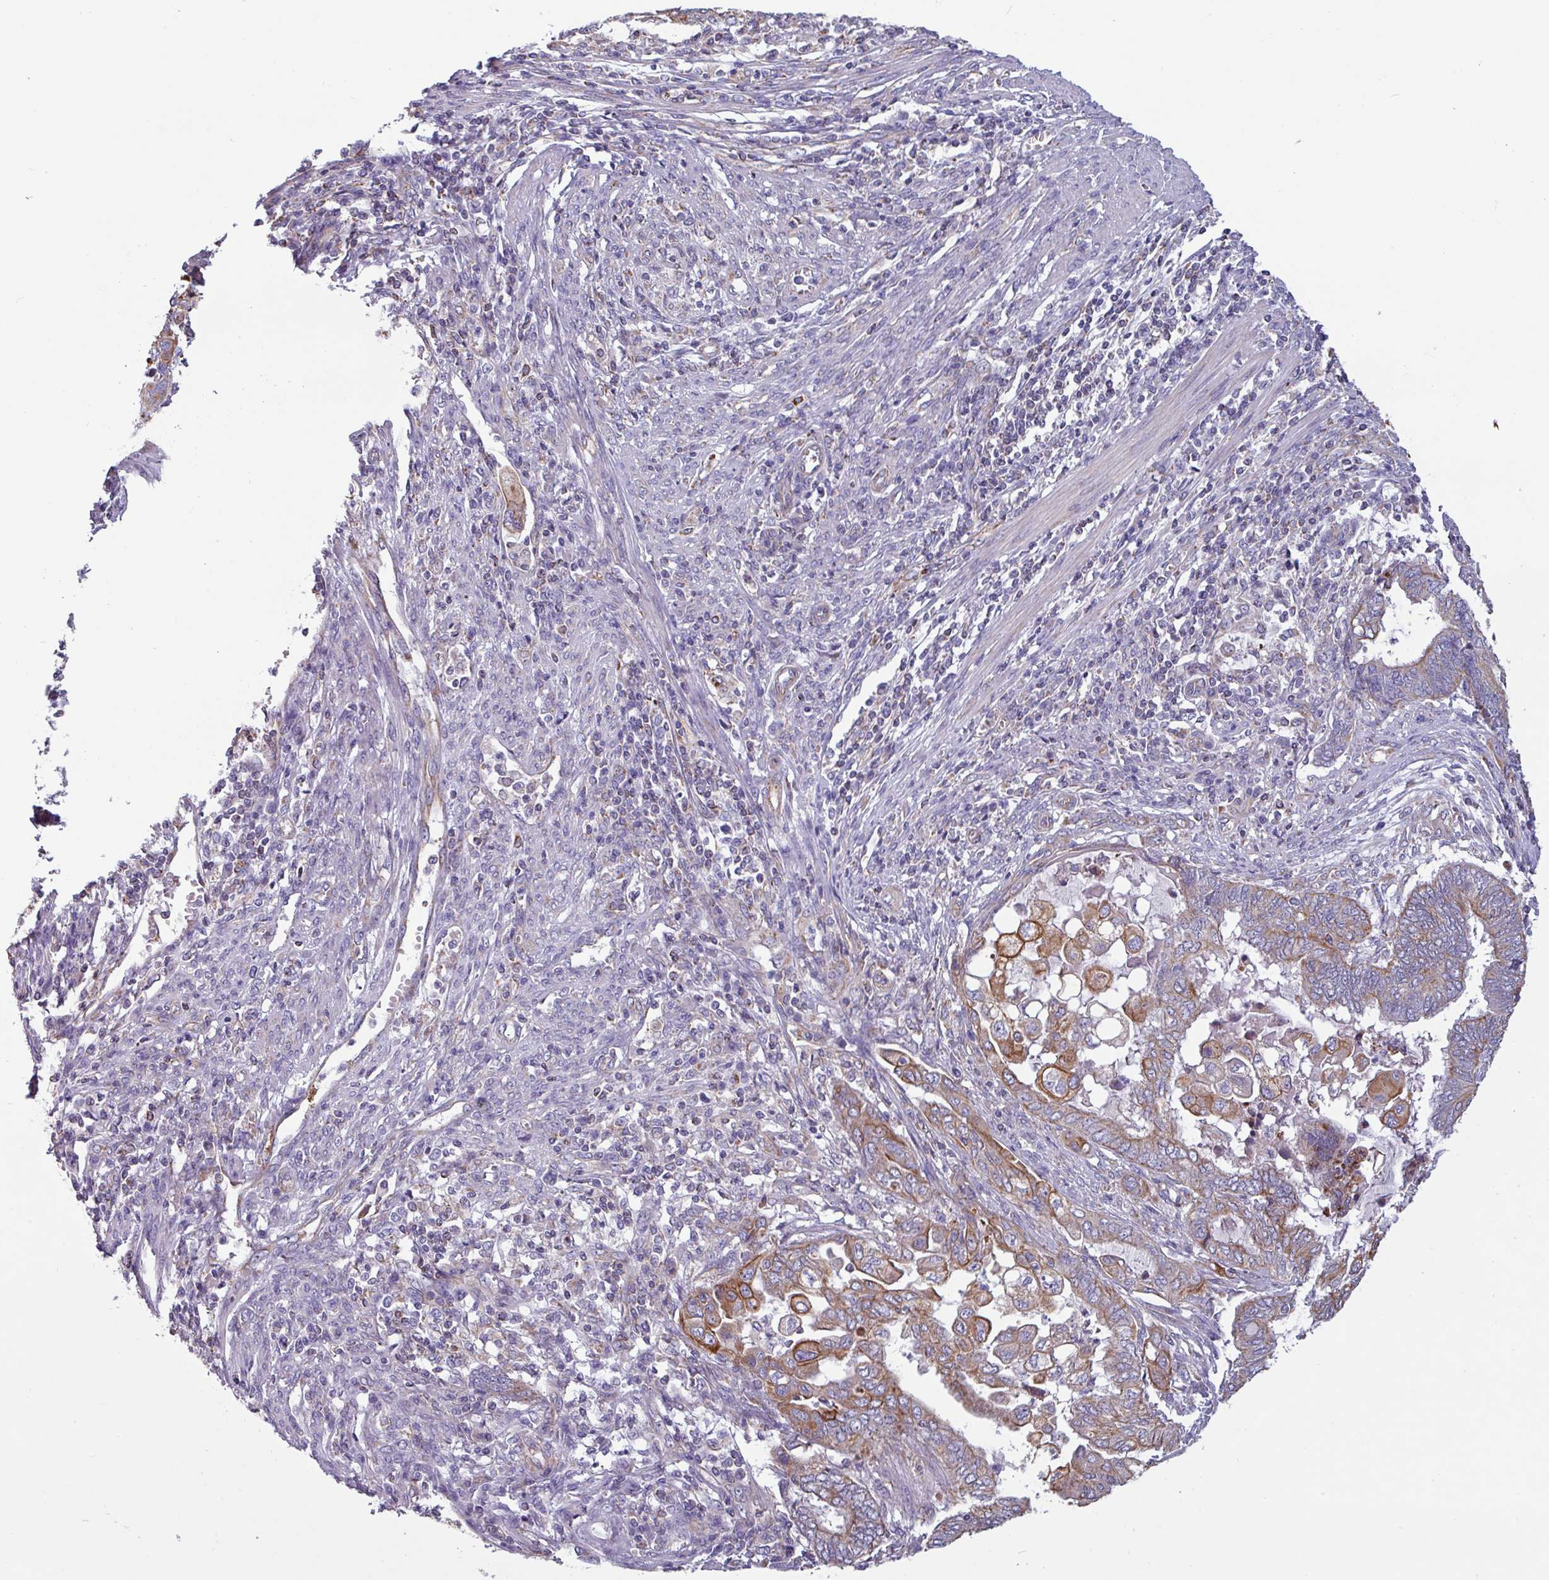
{"staining": {"intensity": "moderate", "quantity": "25%-75%", "location": "cytoplasmic/membranous"}, "tissue": "endometrial cancer", "cell_type": "Tumor cells", "image_type": "cancer", "snomed": [{"axis": "morphology", "description": "Adenocarcinoma, NOS"}, {"axis": "topography", "description": "Uterus"}, {"axis": "topography", "description": "Endometrium"}], "caption": "Endometrial cancer (adenocarcinoma) tissue displays moderate cytoplasmic/membranous expression in approximately 25%-75% of tumor cells", "gene": "CAMK1", "patient": {"sex": "female", "age": 70}}